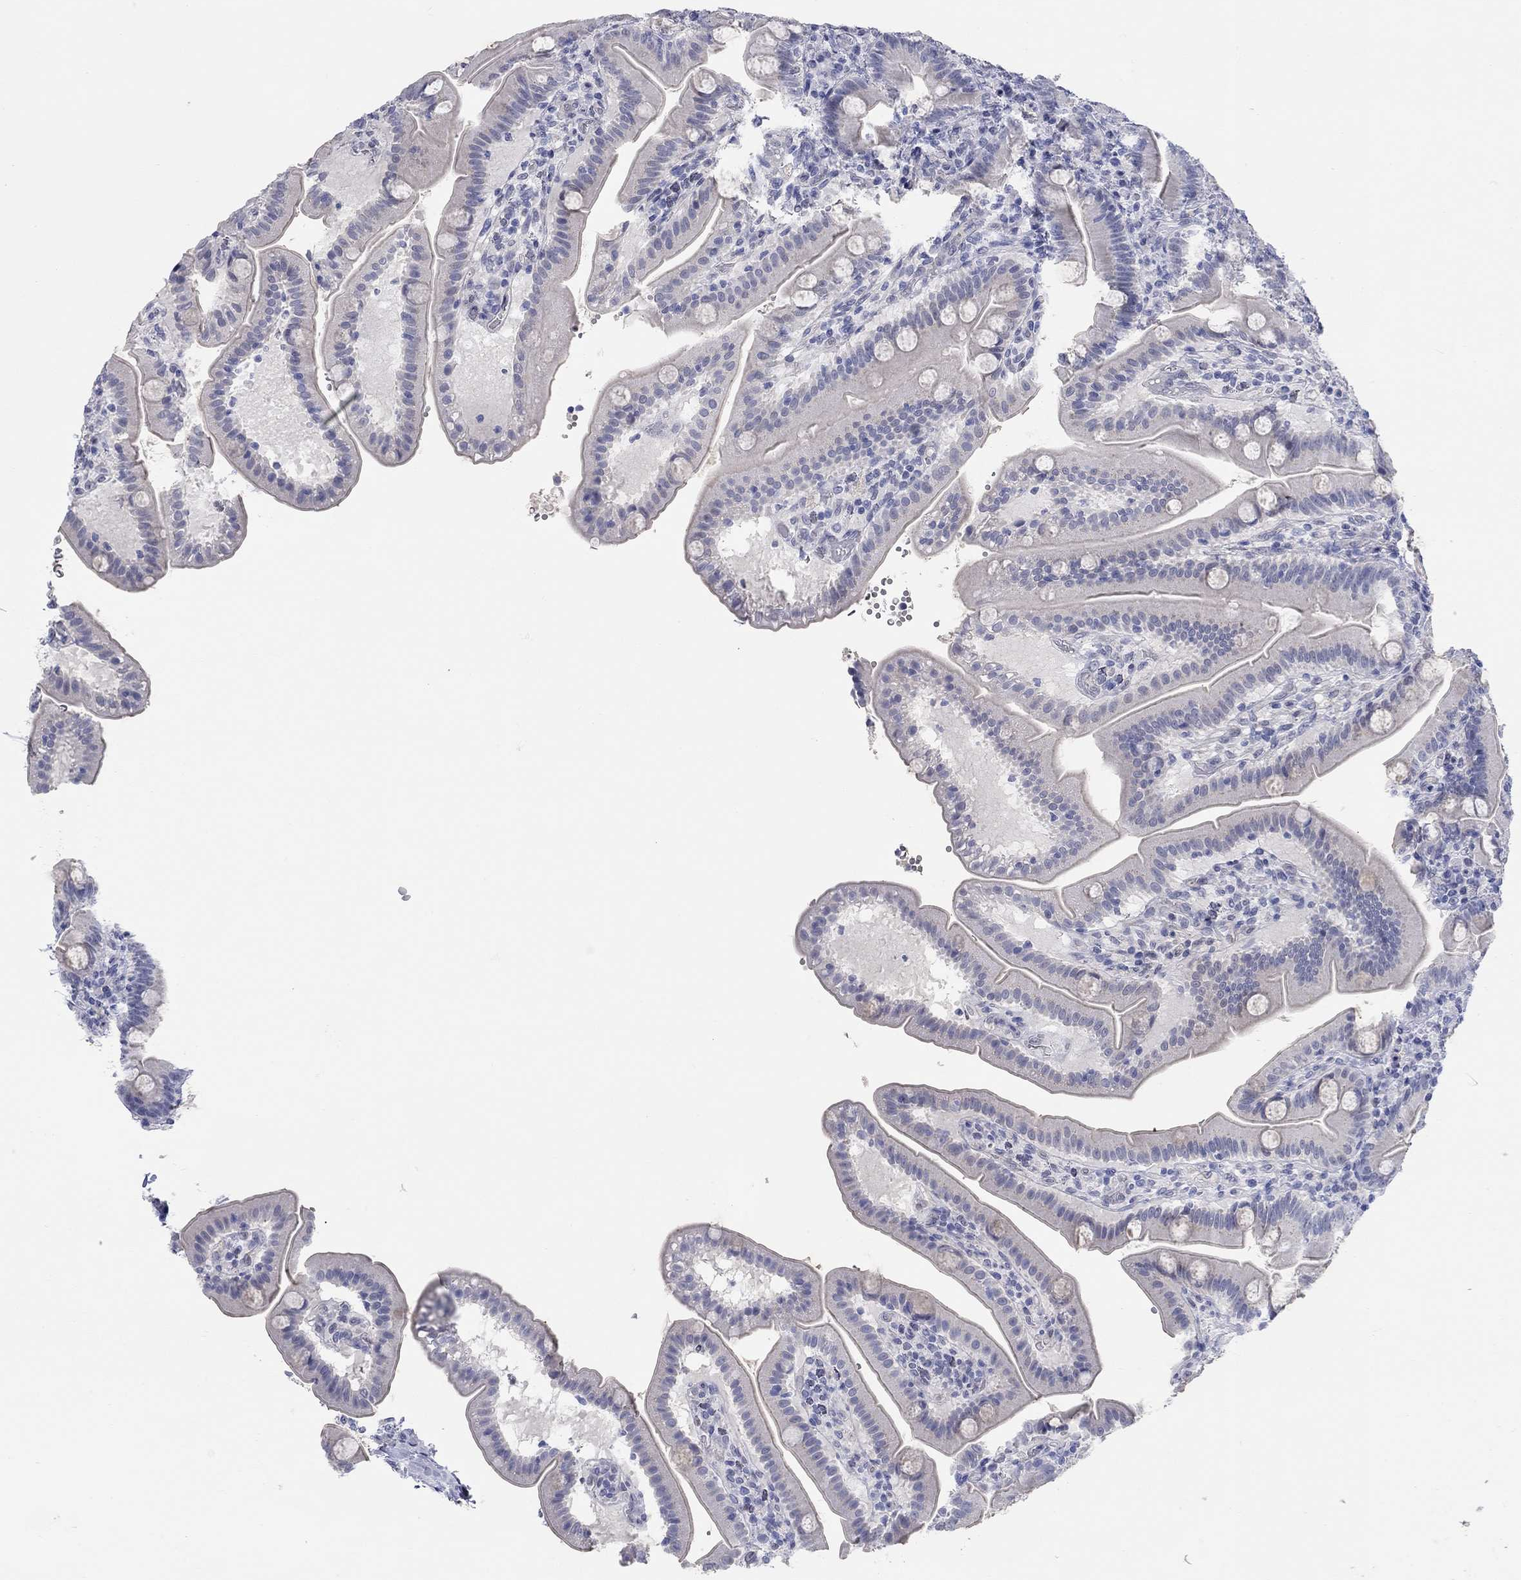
{"staining": {"intensity": "negative", "quantity": "none", "location": "none"}, "tissue": "small intestine", "cell_type": "Glandular cells", "image_type": "normal", "snomed": [{"axis": "morphology", "description": "Normal tissue, NOS"}, {"axis": "topography", "description": "Small intestine"}], "caption": "Image shows no significant protein positivity in glandular cells of unremarkable small intestine.", "gene": "WASF3", "patient": {"sex": "male", "age": 66}}